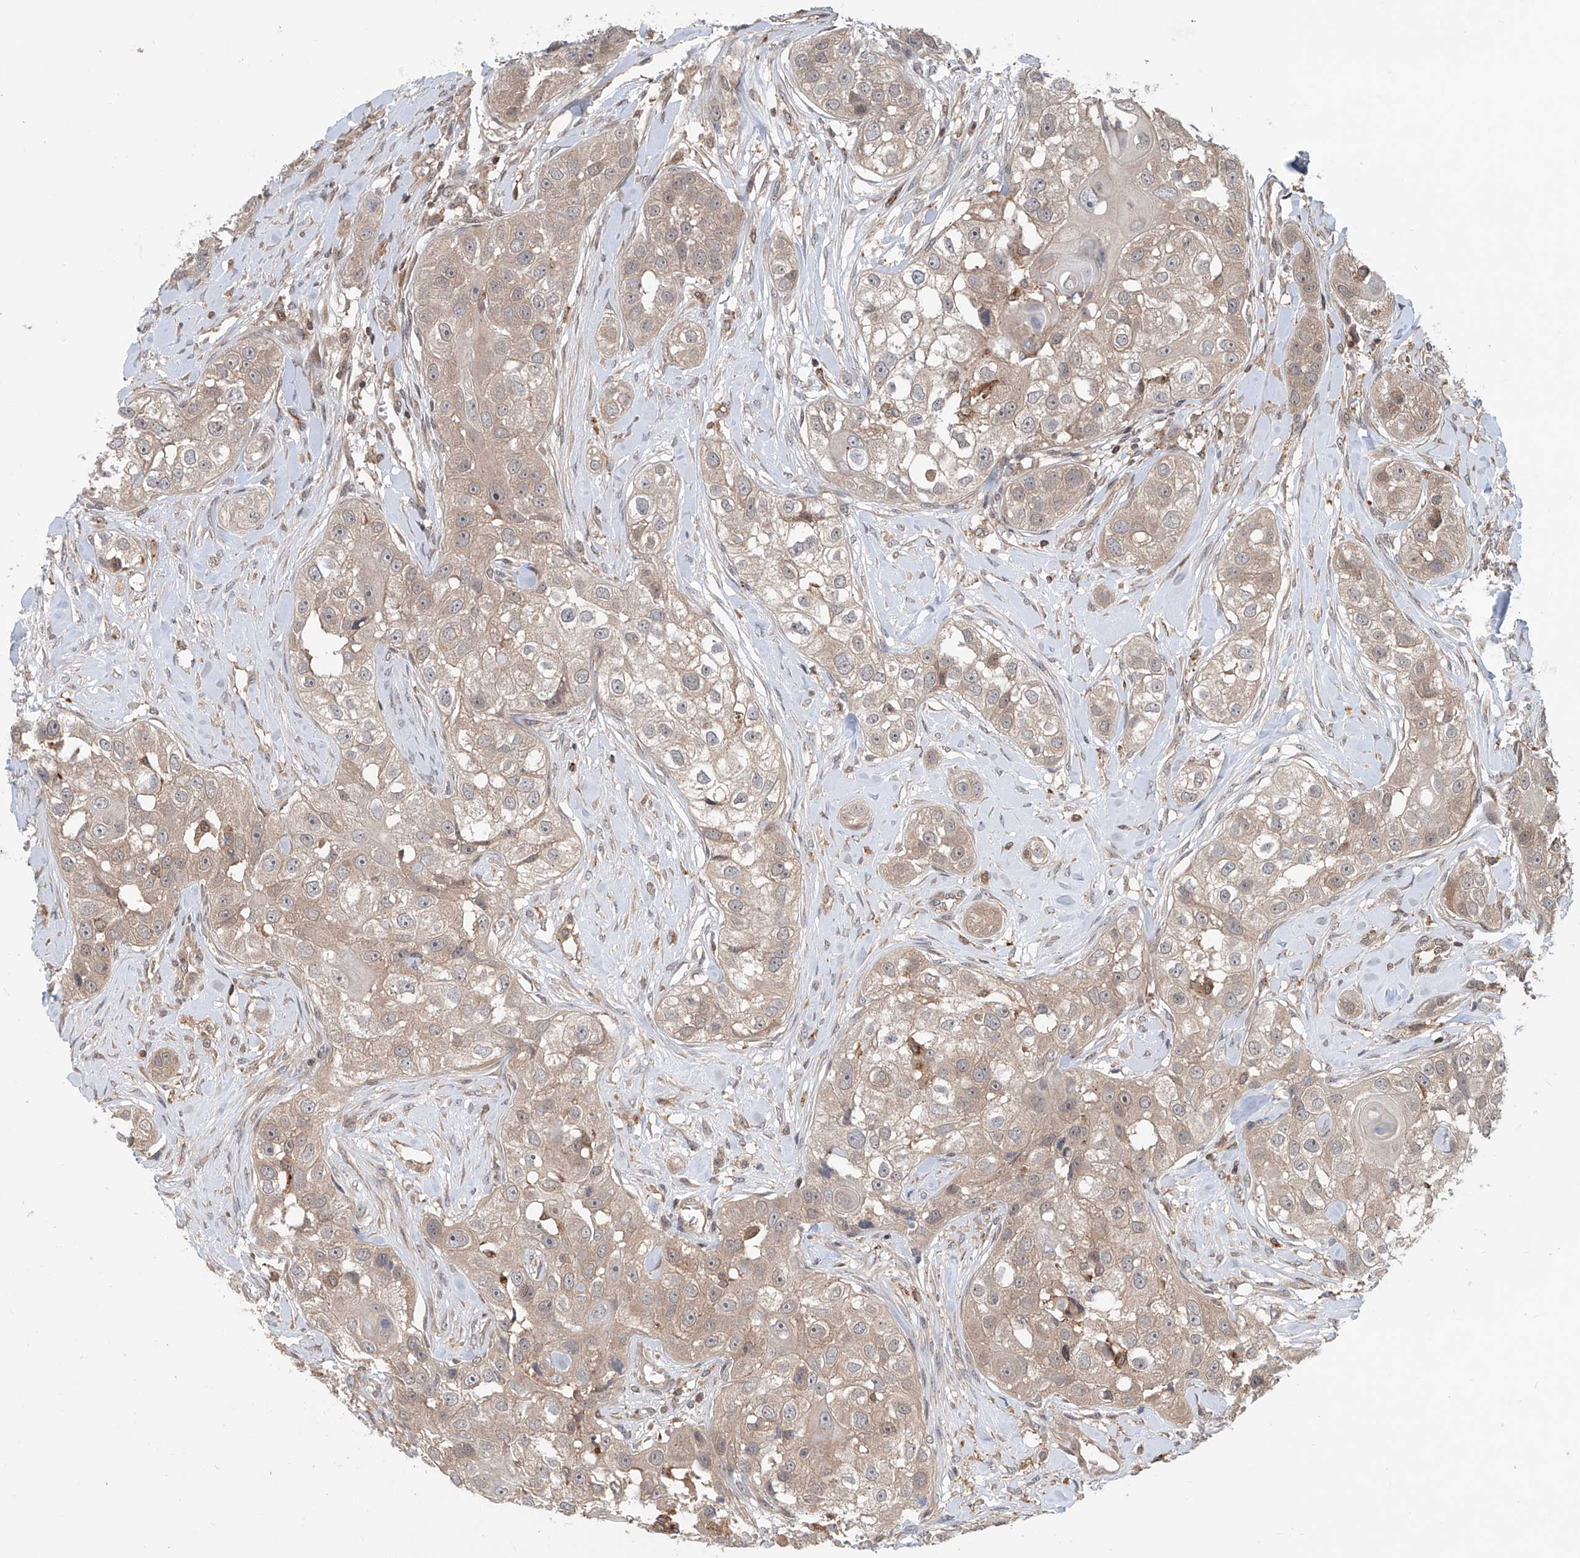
{"staining": {"intensity": "weak", "quantity": "<25%", "location": "cytoplasmic/membranous"}, "tissue": "head and neck cancer", "cell_type": "Tumor cells", "image_type": "cancer", "snomed": [{"axis": "morphology", "description": "Normal tissue, NOS"}, {"axis": "morphology", "description": "Squamous cell carcinoma, NOS"}, {"axis": "topography", "description": "Skeletal muscle"}, {"axis": "topography", "description": "Head-Neck"}], "caption": "A histopathology image of human squamous cell carcinoma (head and neck) is negative for staining in tumor cells.", "gene": "HOXC8", "patient": {"sex": "male", "age": 51}}